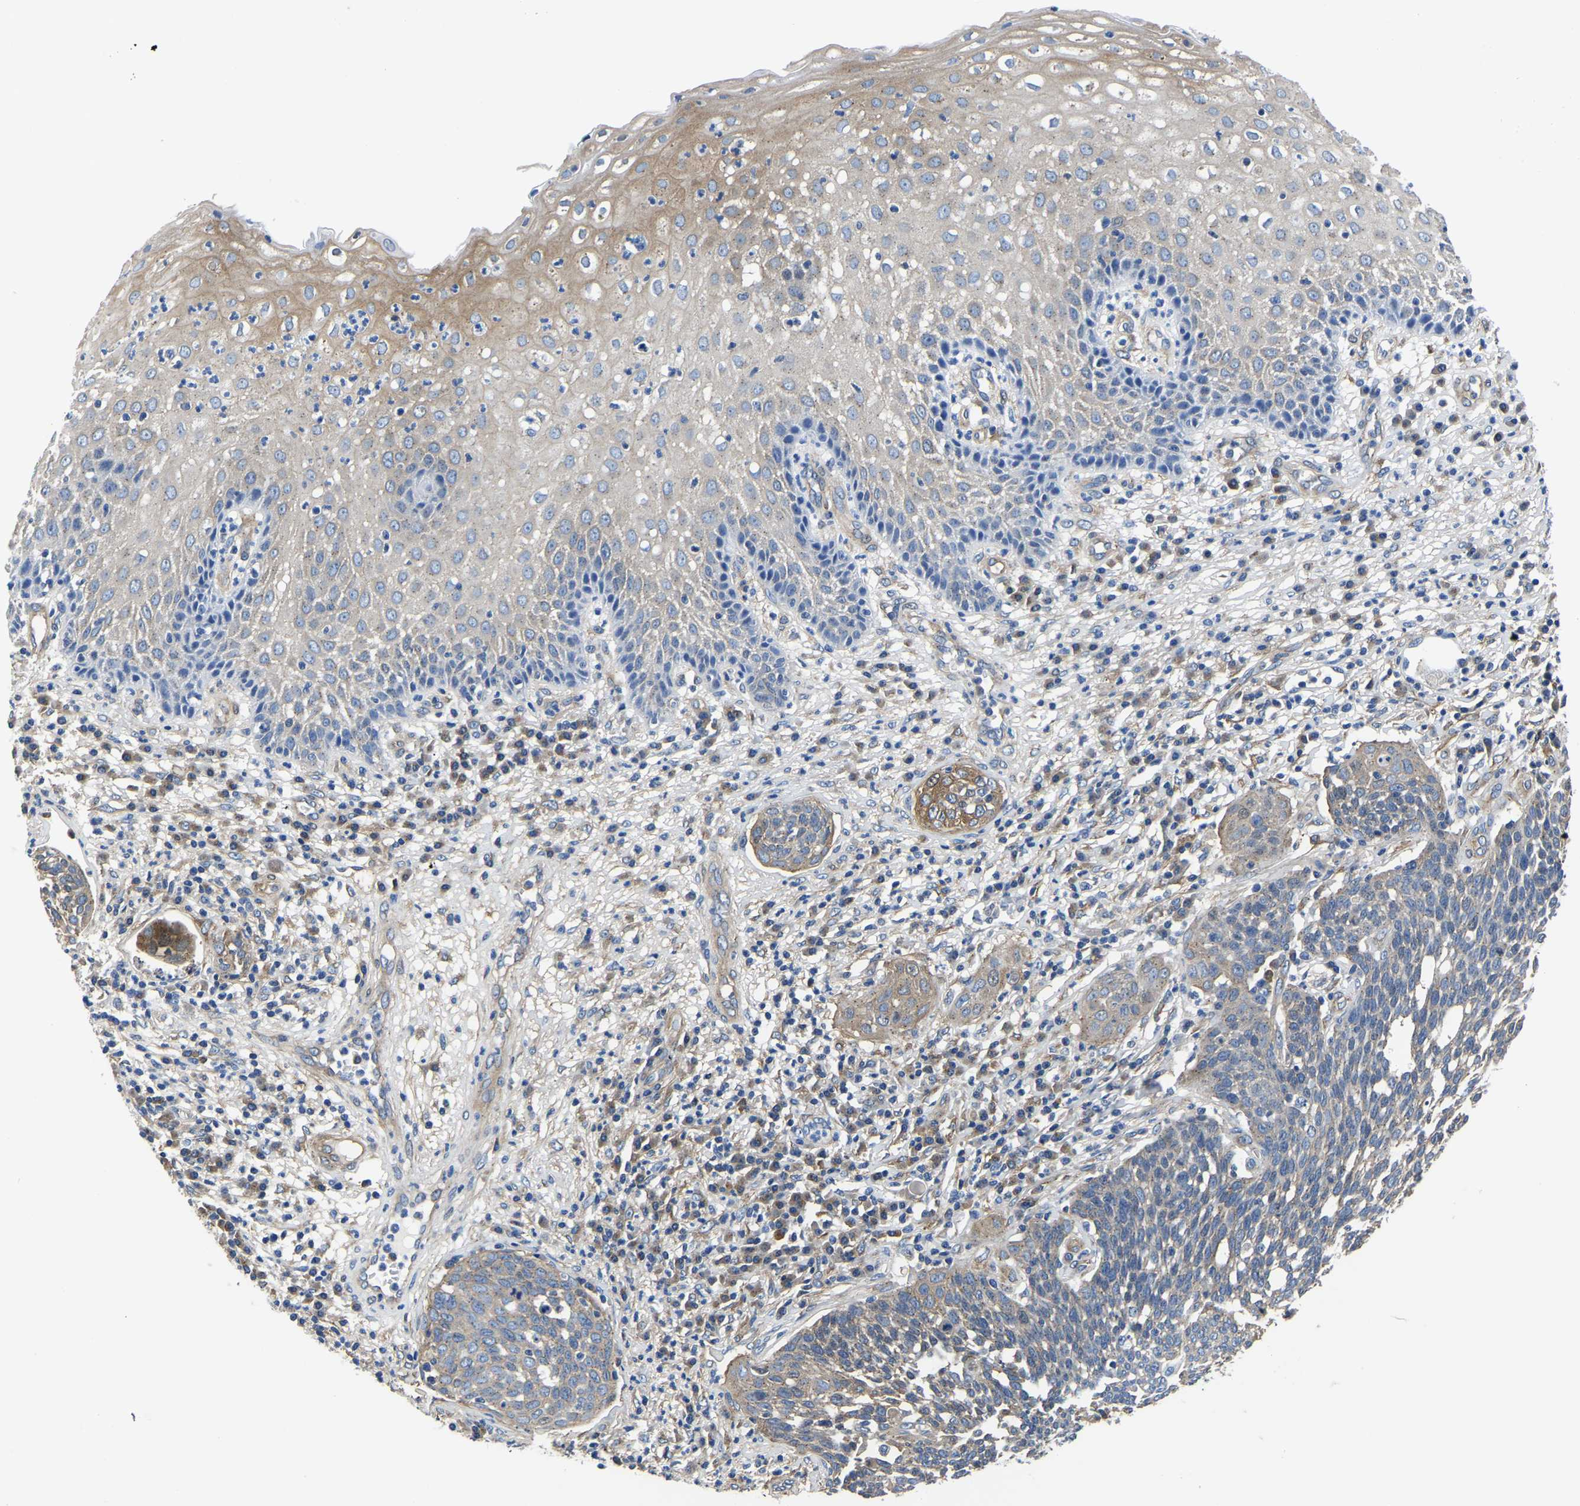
{"staining": {"intensity": "weak", "quantity": "25%-75%", "location": "cytoplasmic/membranous"}, "tissue": "cervical cancer", "cell_type": "Tumor cells", "image_type": "cancer", "snomed": [{"axis": "morphology", "description": "Squamous cell carcinoma, NOS"}, {"axis": "topography", "description": "Cervix"}], "caption": "Cervical cancer (squamous cell carcinoma) stained with a protein marker shows weak staining in tumor cells.", "gene": "TFG", "patient": {"sex": "female", "age": 34}}